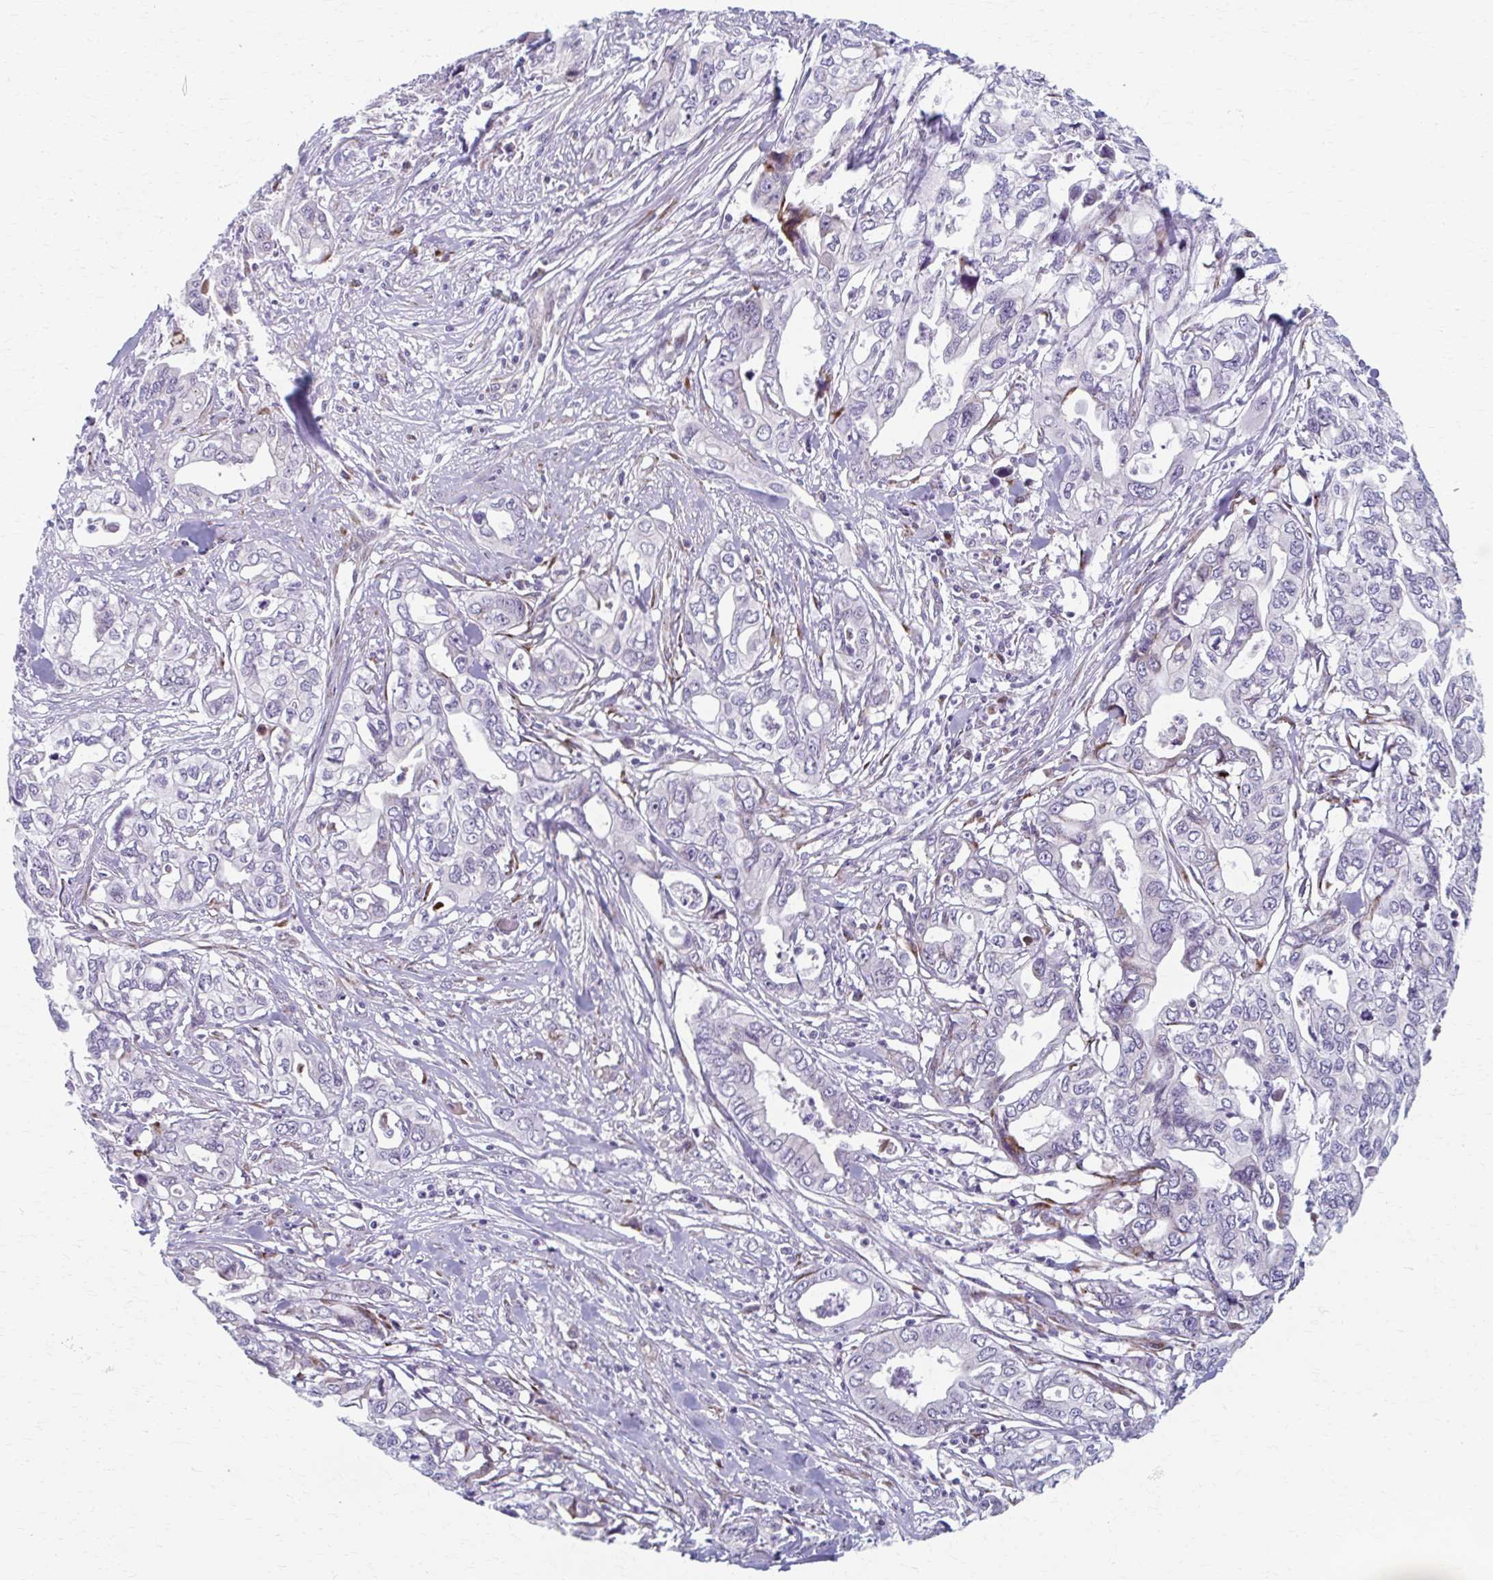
{"staining": {"intensity": "negative", "quantity": "none", "location": "none"}, "tissue": "pancreatic cancer", "cell_type": "Tumor cells", "image_type": "cancer", "snomed": [{"axis": "morphology", "description": "Adenocarcinoma, NOS"}, {"axis": "topography", "description": "Pancreas"}], "caption": "The immunohistochemistry photomicrograph has no significant expression in tumor cells of pancreatic adenocarcinoma tissue. Nuclei are stained in blue.", "gene": "OLFM2", "patient": {"sex": "male", "age": 68}}